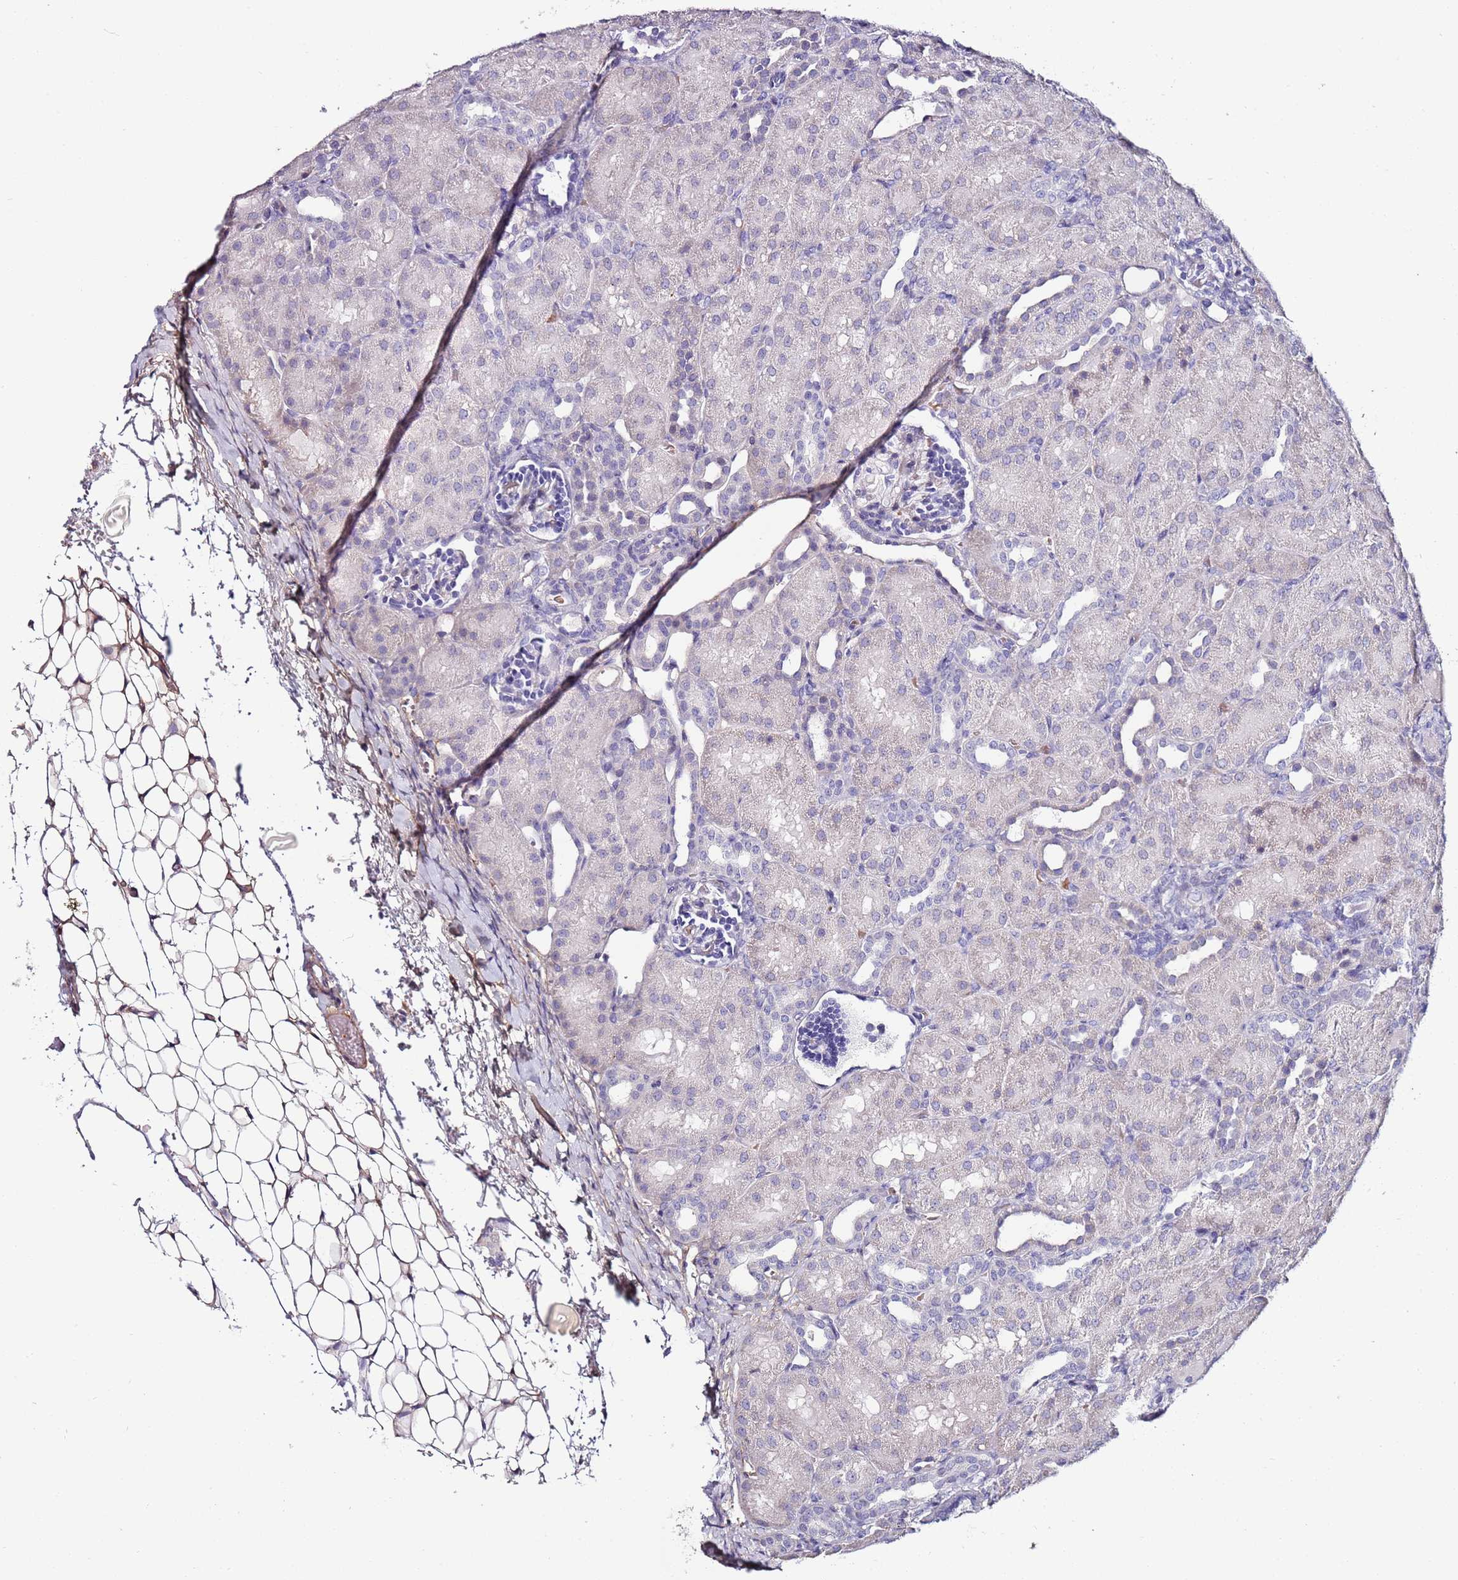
{"staining": {"intensity": "negative", "quantity": "none", "location": "none"}, "tissue": "kidney", "cell_type": "Cells in glomeruli", "image_type": "normal", "snomed": [{"axis": "morphology", "description": "Normal tissue, NOS"}, {"axis": "topography", "description": "Kidney"}], "caption": "Immunohistochemical staining of benign kidney shows no significant expression in cells in glomeruli.", "gene": "C3orf80", "patient": {"sex": "male", "age": 1}}